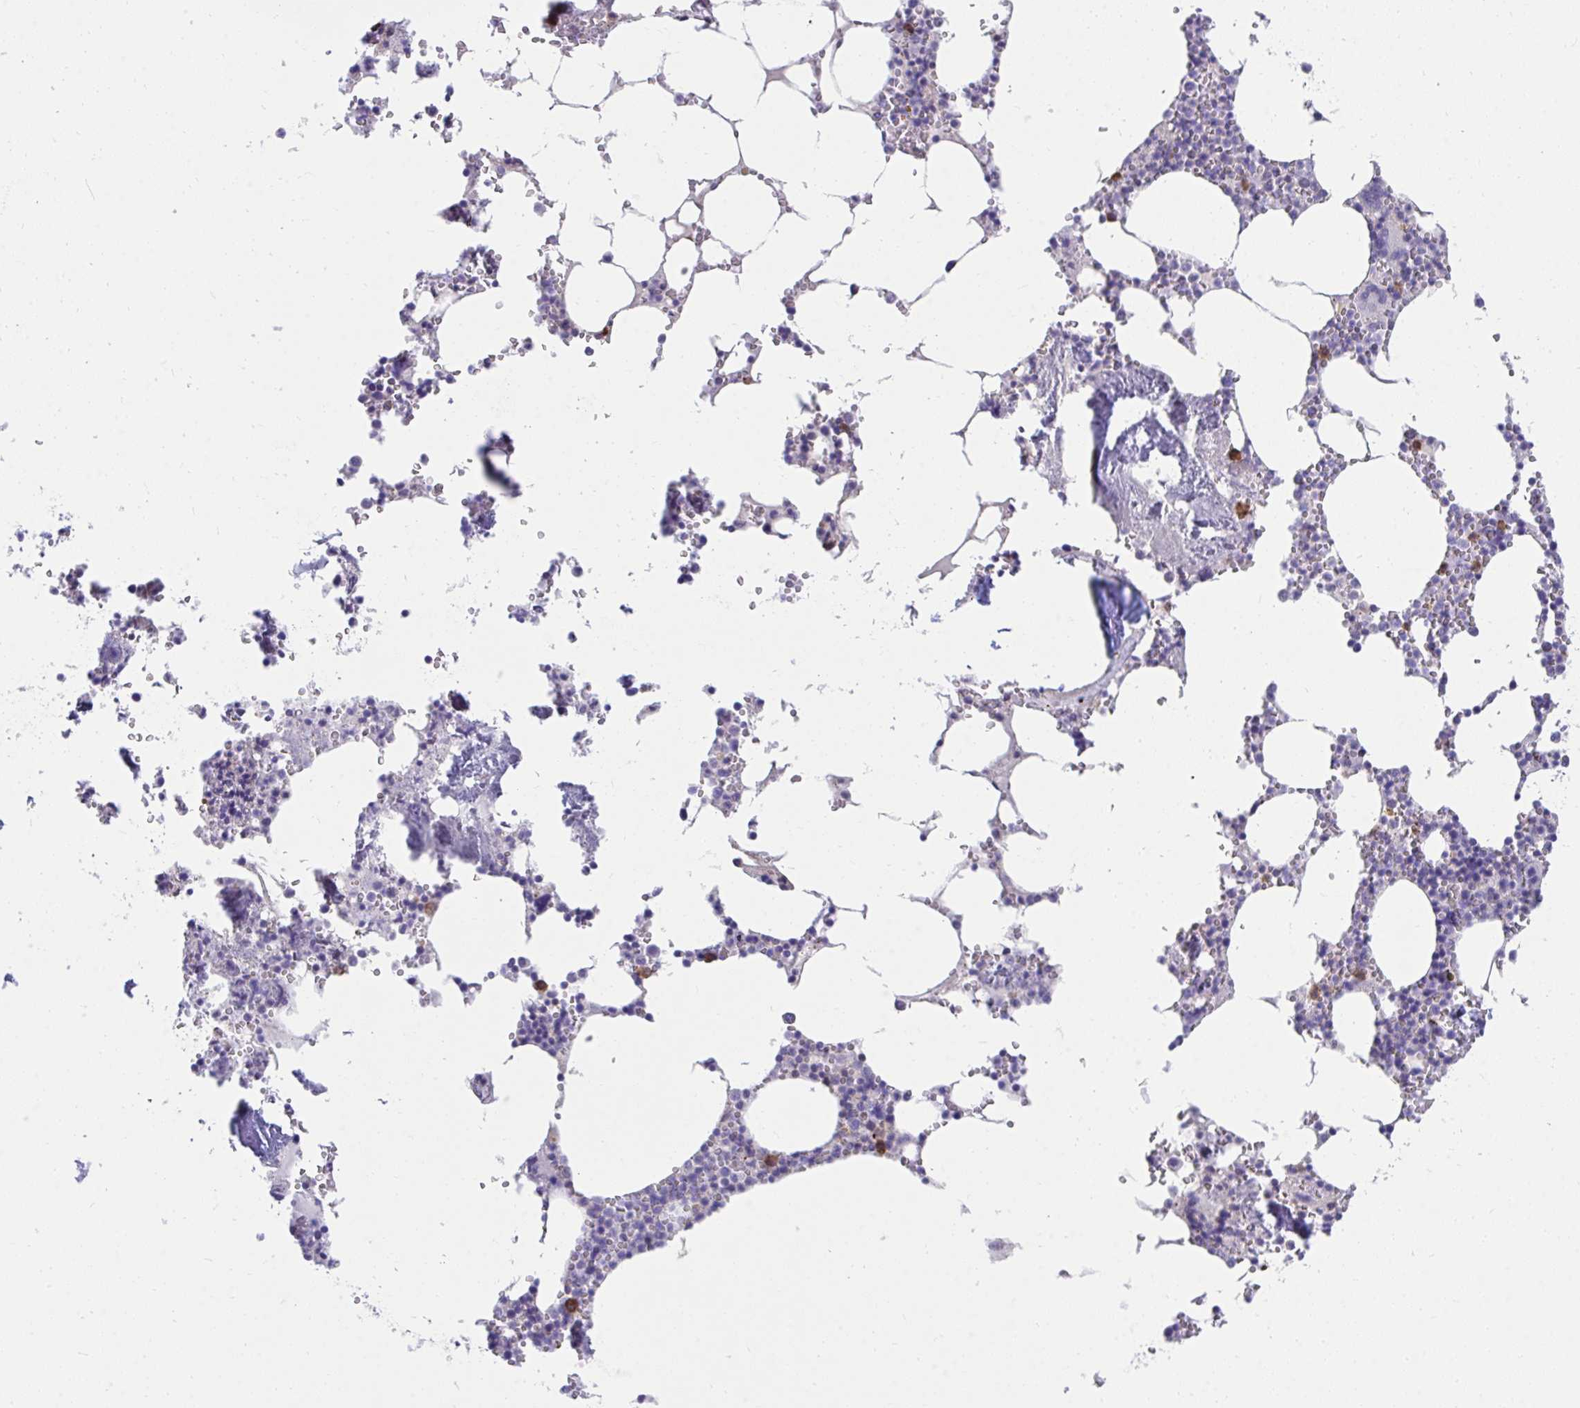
{"staining": {"intensity": "strong", "quantity": "<25%", "location": "cytoplasmic/membranous"}, "tissue": "bone marrow", "cell_type": "Hematopoietic cells", "image_type": "normal", "snomed": [{"axis": "morphology", "description": "Normal tissue, NOS"}, {"axis": "topography", "description": "Bone marrow"}], "caption": "DAB immunohistochemical staining of normal bone marrow displays strong cytoplasmic/membranous protein staining in approximately <25% of hematopoietic cells.", "gene": "SLAMF7", "patient": {"sex": "male", "age": 54}}